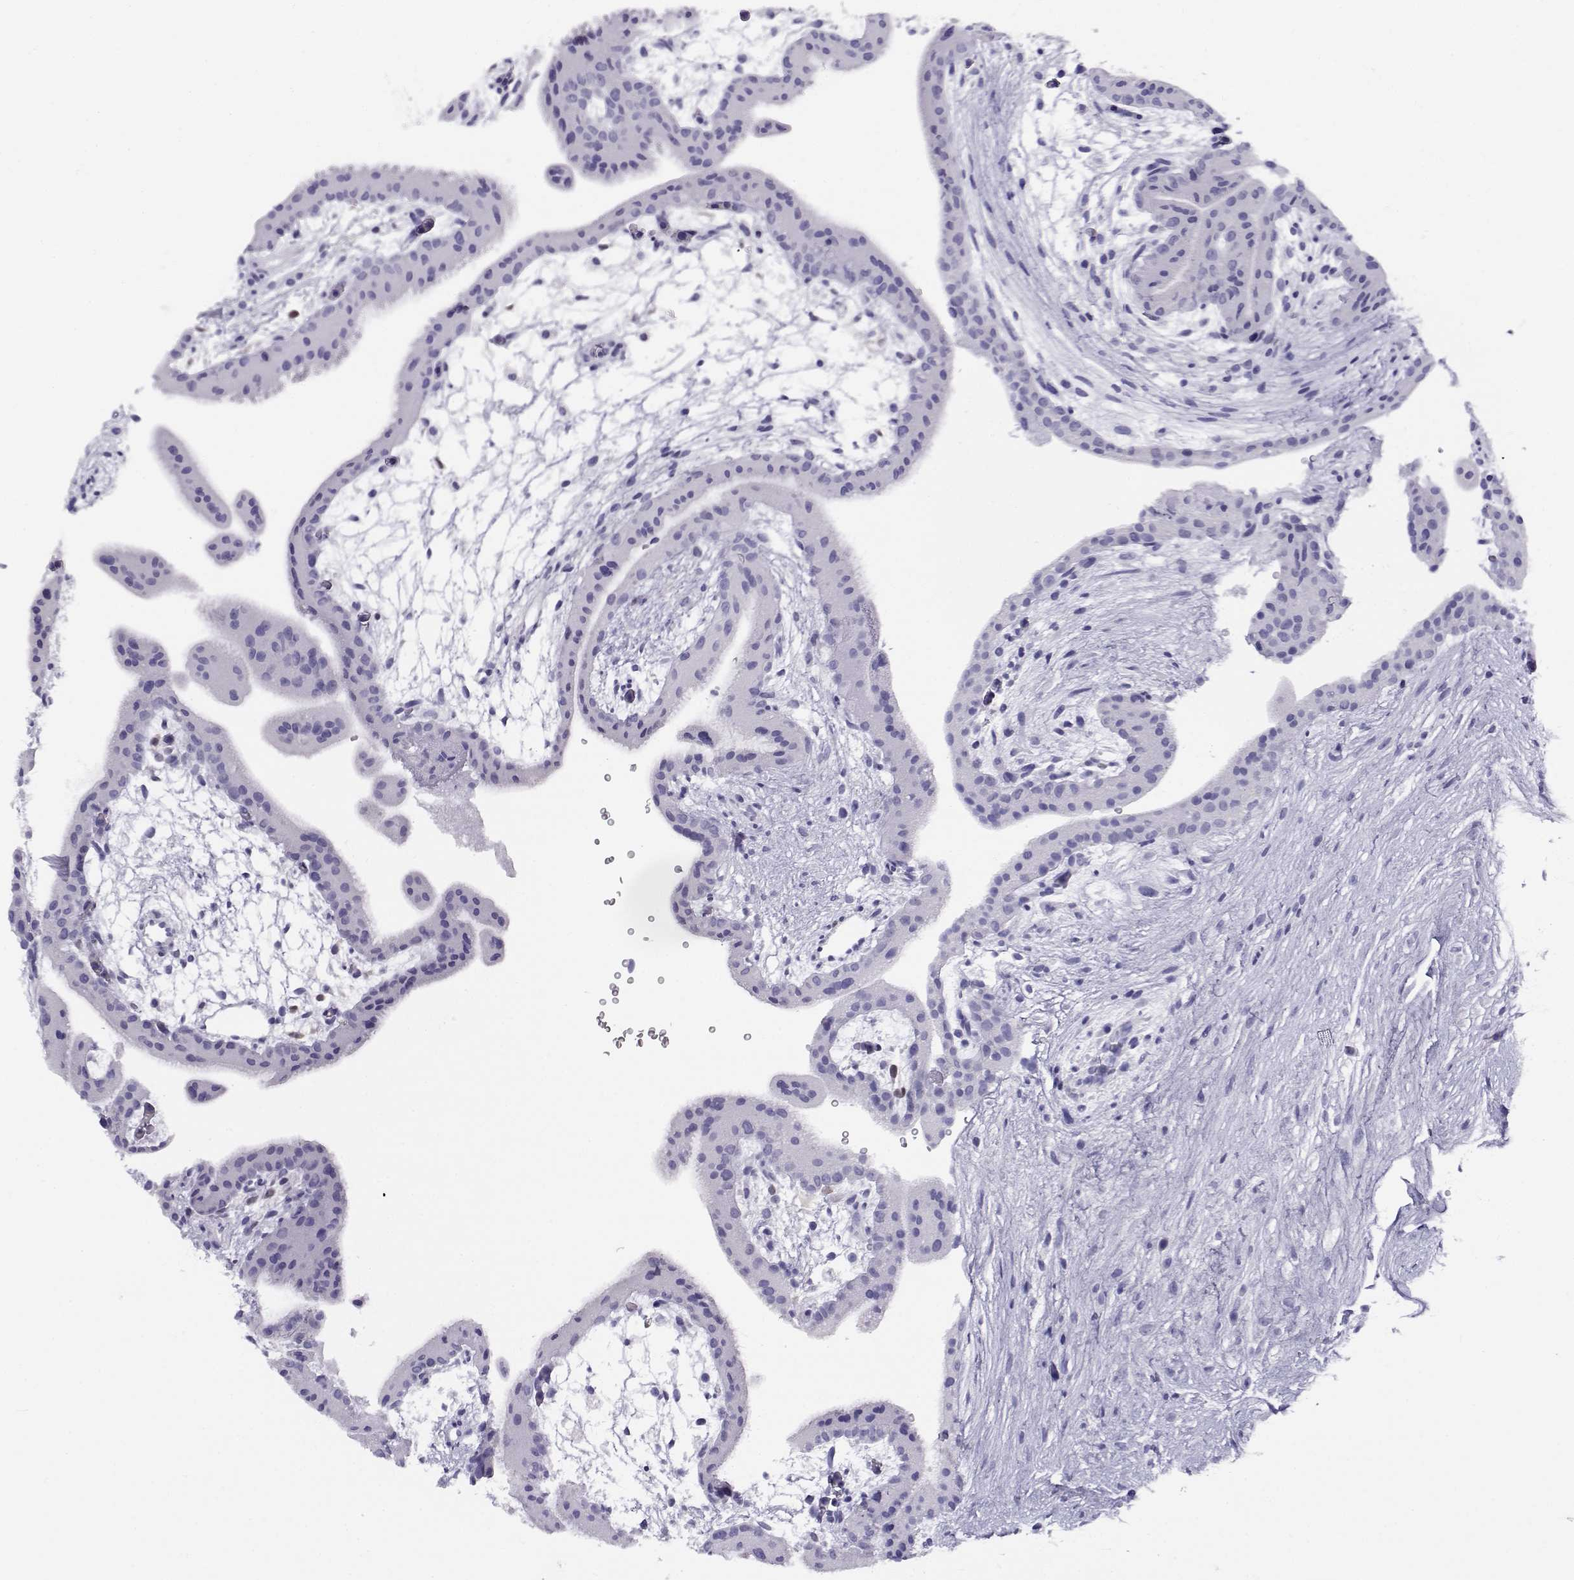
{"staining": {"intensity": "negative", "quantity": "none", "location": "none"}, "tissue": "placenta", "cell_type": "Decidual cells", "image_type": "normal", "snomed": [{"axis": "morphology", "description": "Normal tissue, NOS"}, {"axis": "topography", "description": "Placenta"}], "caption": "This is a image of immunohistochemistry (IHC) staining of normal placenta, which shows no positivity in decidual cells. (DAB (3,3'-diaminobenzidine) immunohistochemistry with hematoxylin counter stain).", "gene": "RHOXF2B", "patient": {"sex": "female", "age": 19}}